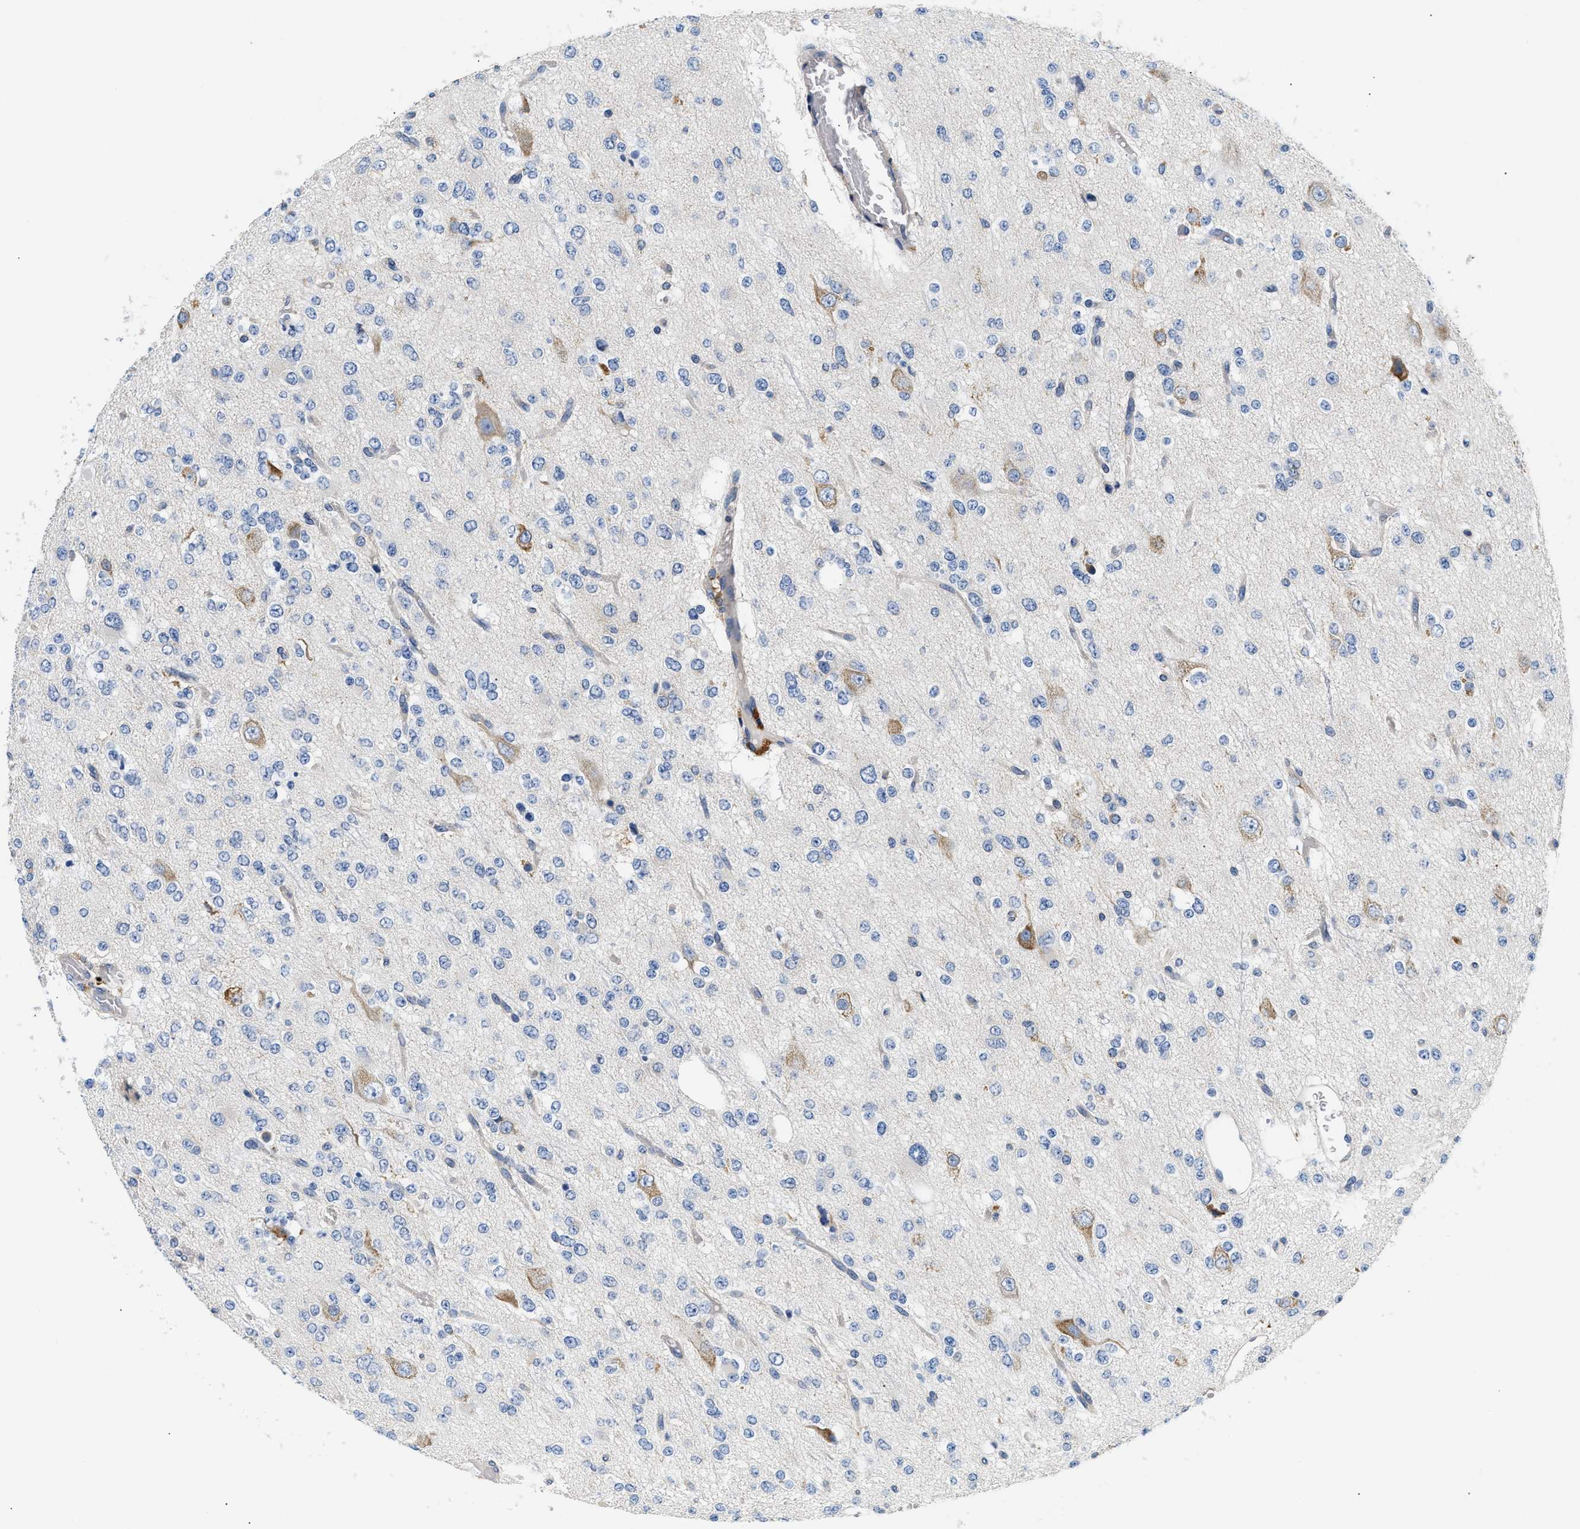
{"staining": {"intensity": "negative", "quantity": "none", "location": "none"}, "tissue": "glioma", "cell_type": "Tumor cells", "image_type": "cancer", "snomed": [{"axis": "morphology", "description": "Glioma, malignant, Low grade"}, {"axis": "topography", "description": "Brain"}], "caption": "Tumor cells are negative for brown protein staining in glioma.", "gene": "HDHD3", "patient": {"sex": "male", "age": 38}}